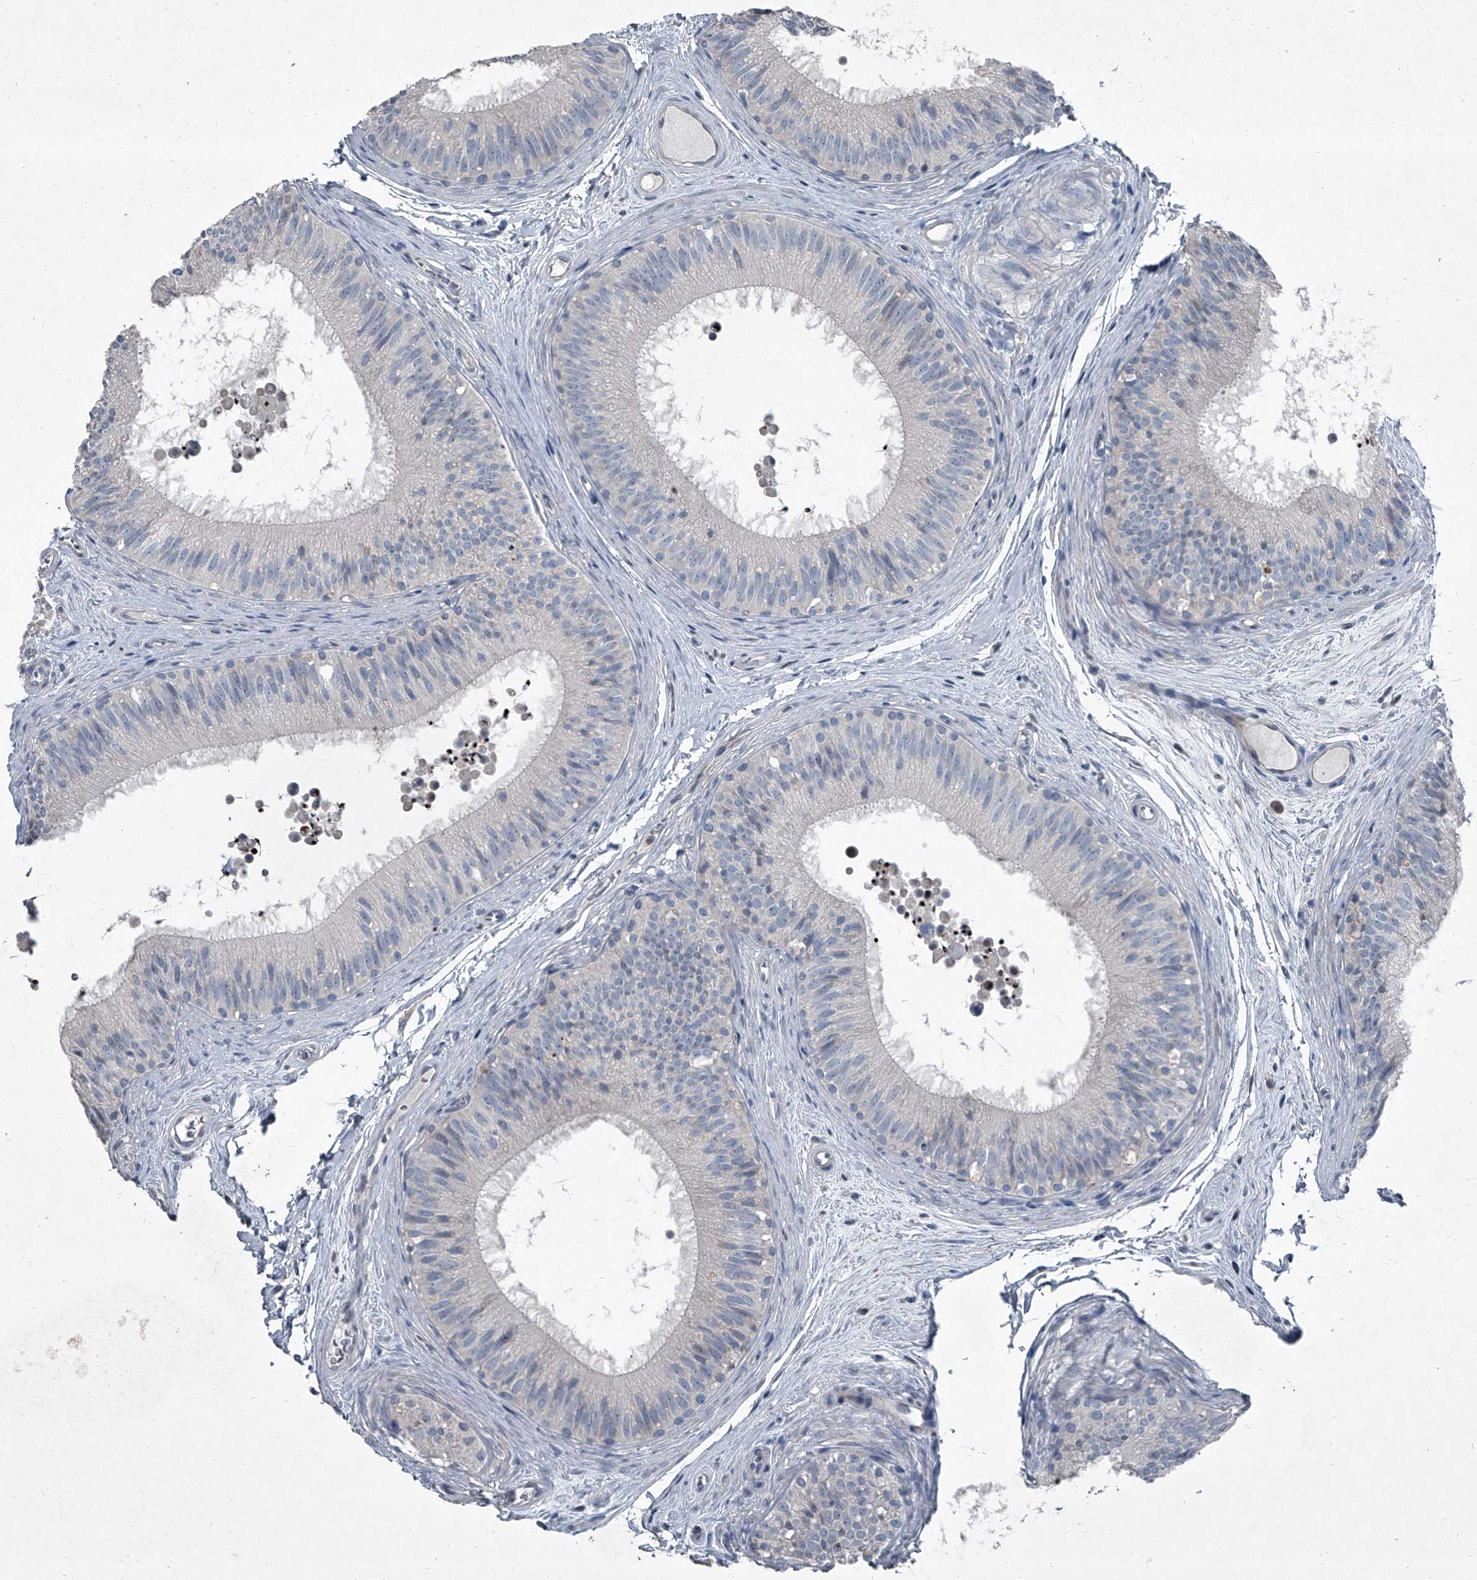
{"staining": {"intensity": "negative", "quantity": "none", "location": "none"}, "tissue": "epididymis", "cell_type": "Glandular cells", "image_type": "normal", "snomed": [{"axis": "morphology", "description": "Normal tissue, NOS"}, {"axis": "topography", "description": "Epididymis"}], "caption": "IHC of normal epididymis demonstrates no staining in glandular cells.", "gene": "HEPHL1", "patient": {"sex": "male", "age": 29}}